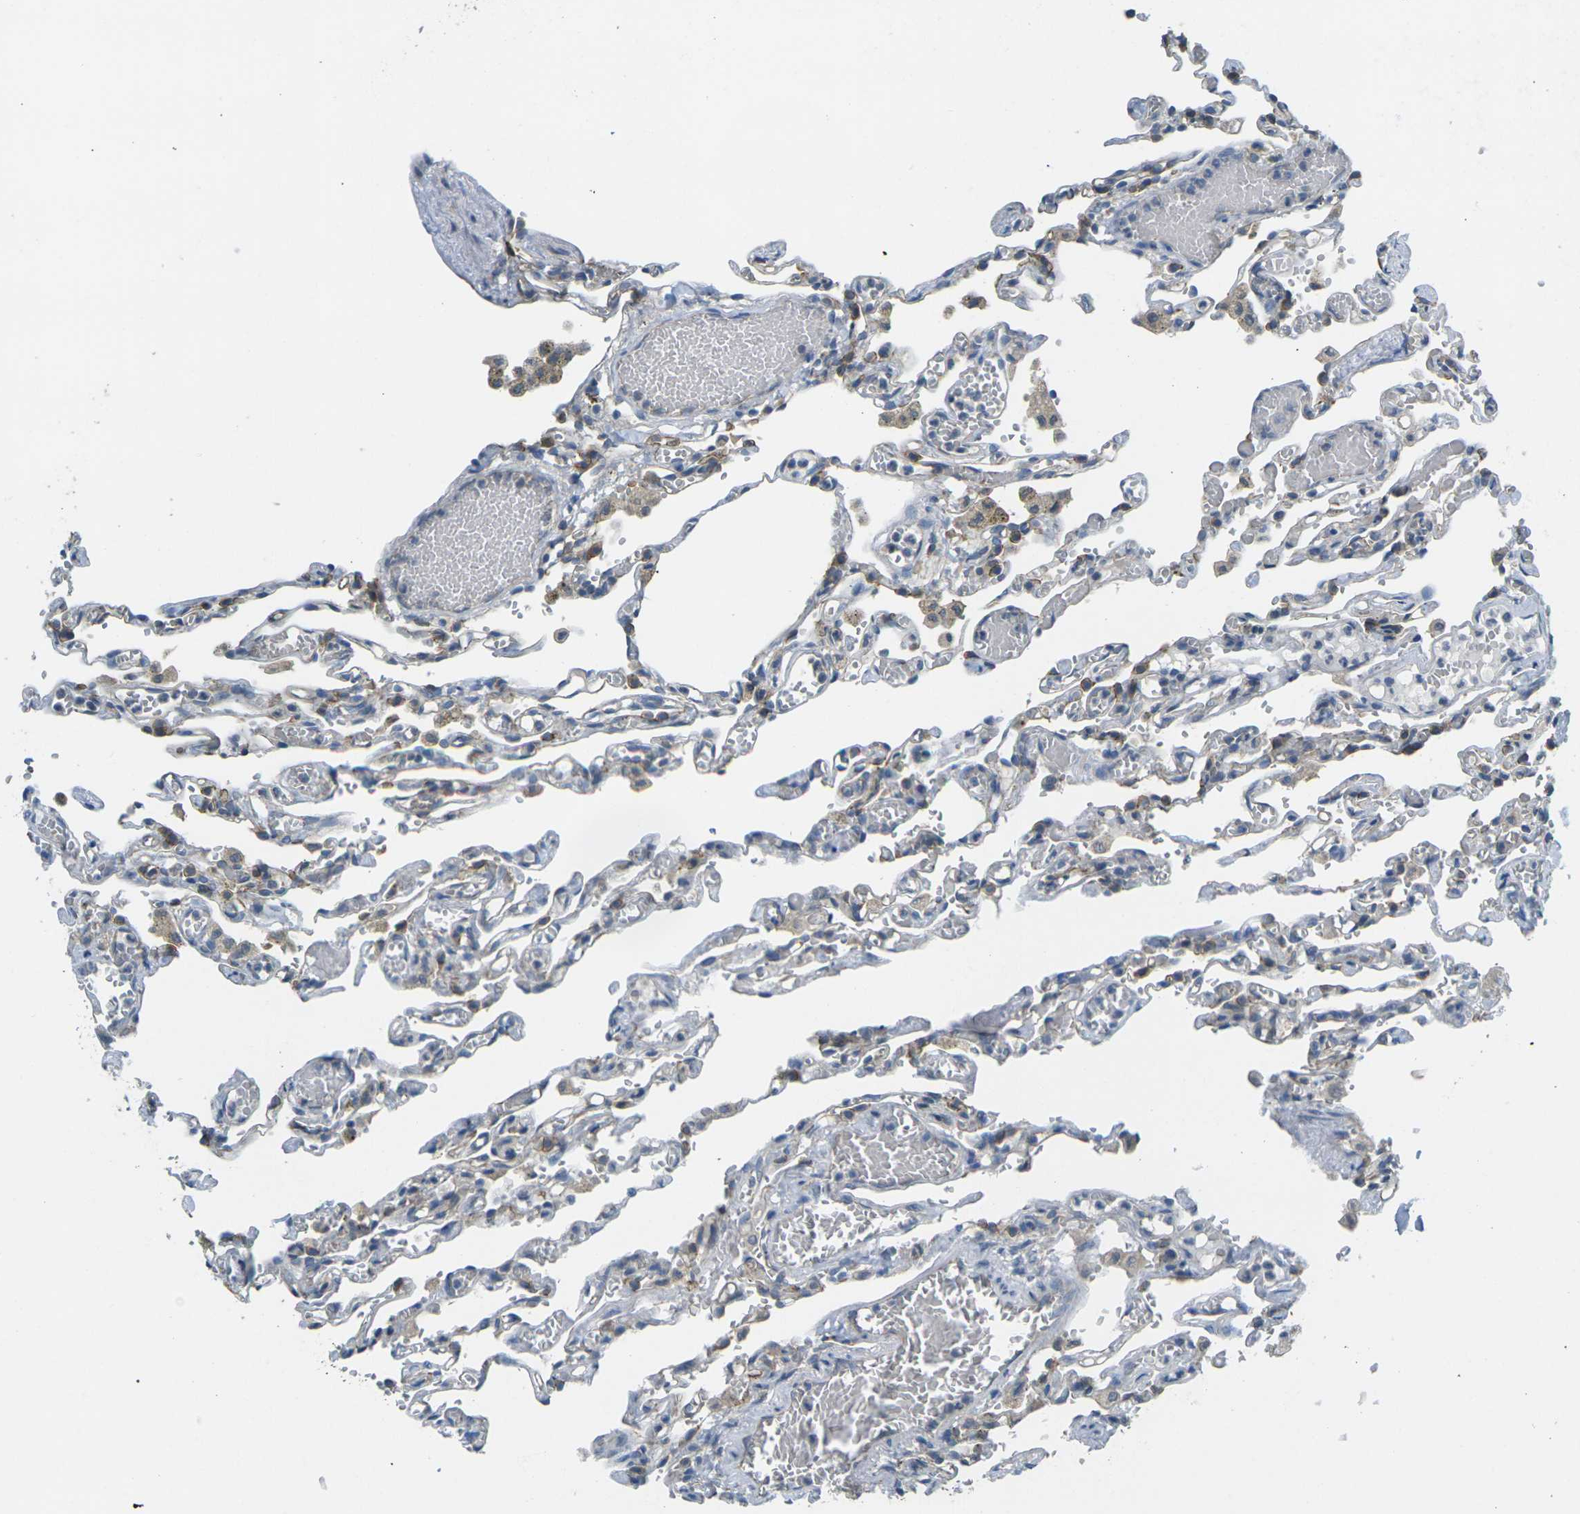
{"staining": {"intensity": "weak", "quantity": "25%-75%", "location": "cytoplasmic/membranous"}, "tissue": "lung", "cell_type": "Alveolar cells", "image_type": "normal", "snomed": [{"axis": "morphology", "description": "Normal tissue, NOS"}, {"axis": "topography", "description": "Lung"}], "caption": "Immunohistochemical staining of unremarkable human lung demonstrates low levels of weak cytoplasmic/membranous staining in approximately 25%-75% of alveolar cells.", "gene": "RHBDD1", "patient": {"sex": "male", "age": 21}}